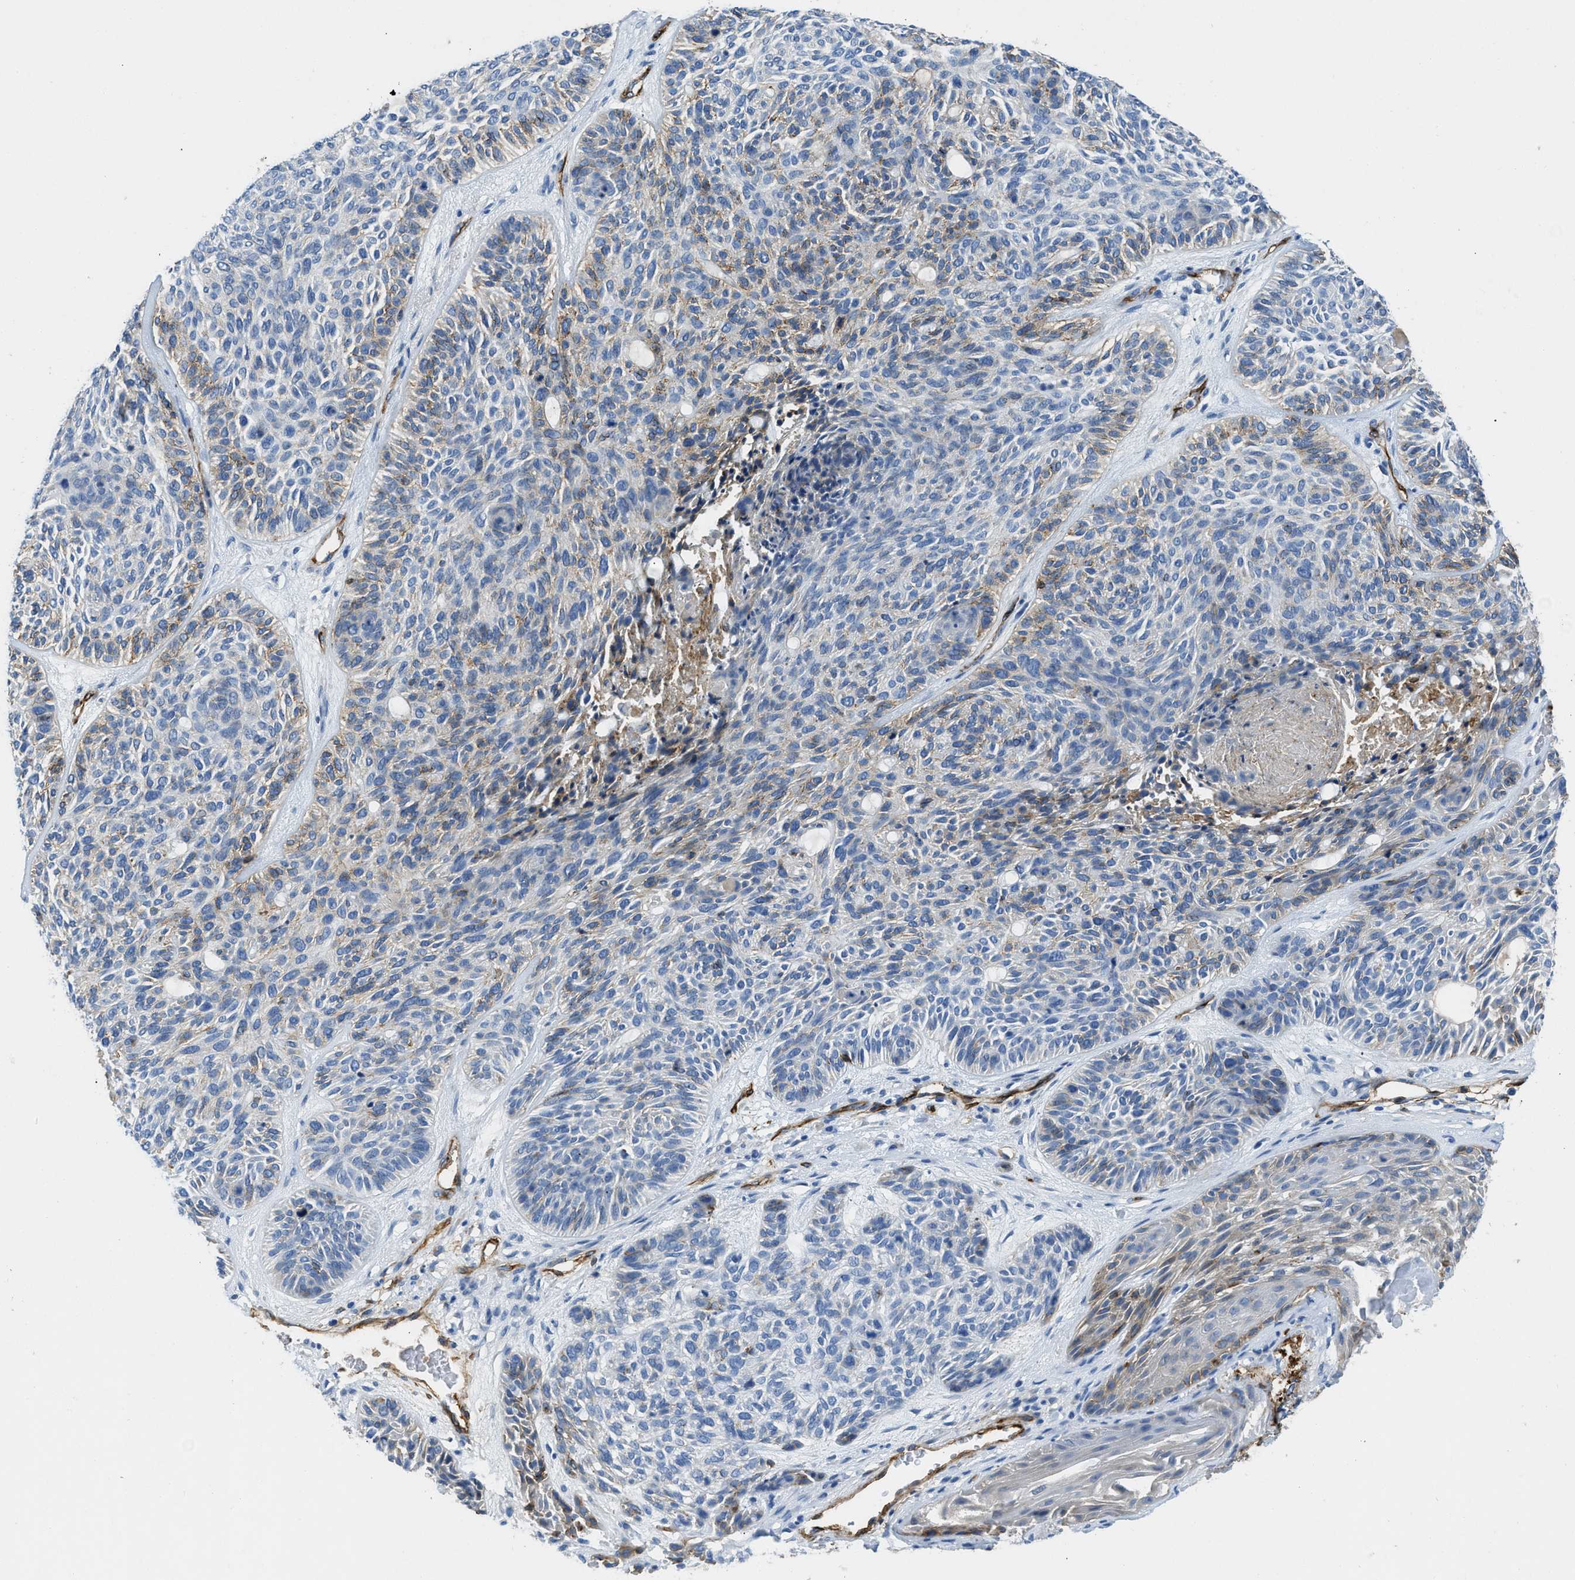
{"staining": {"intensity": "weak", "quantity": "<25%", "location": "cytoplasmic/membranous"}, "tissue": "skin cancer", "cell_type": "Tumor cells", "image_type": "cancer", "snomed": [{"axis": "morphology", "description": "Basal cell carcinoma"}, {"axis": "topography", "description": "Skin"}], "caption": "The photomicrograph displays no staining of tumor cells in skin cancer.", "gene": "SPEG", "patient": {"sex": "male", "age": 55}}